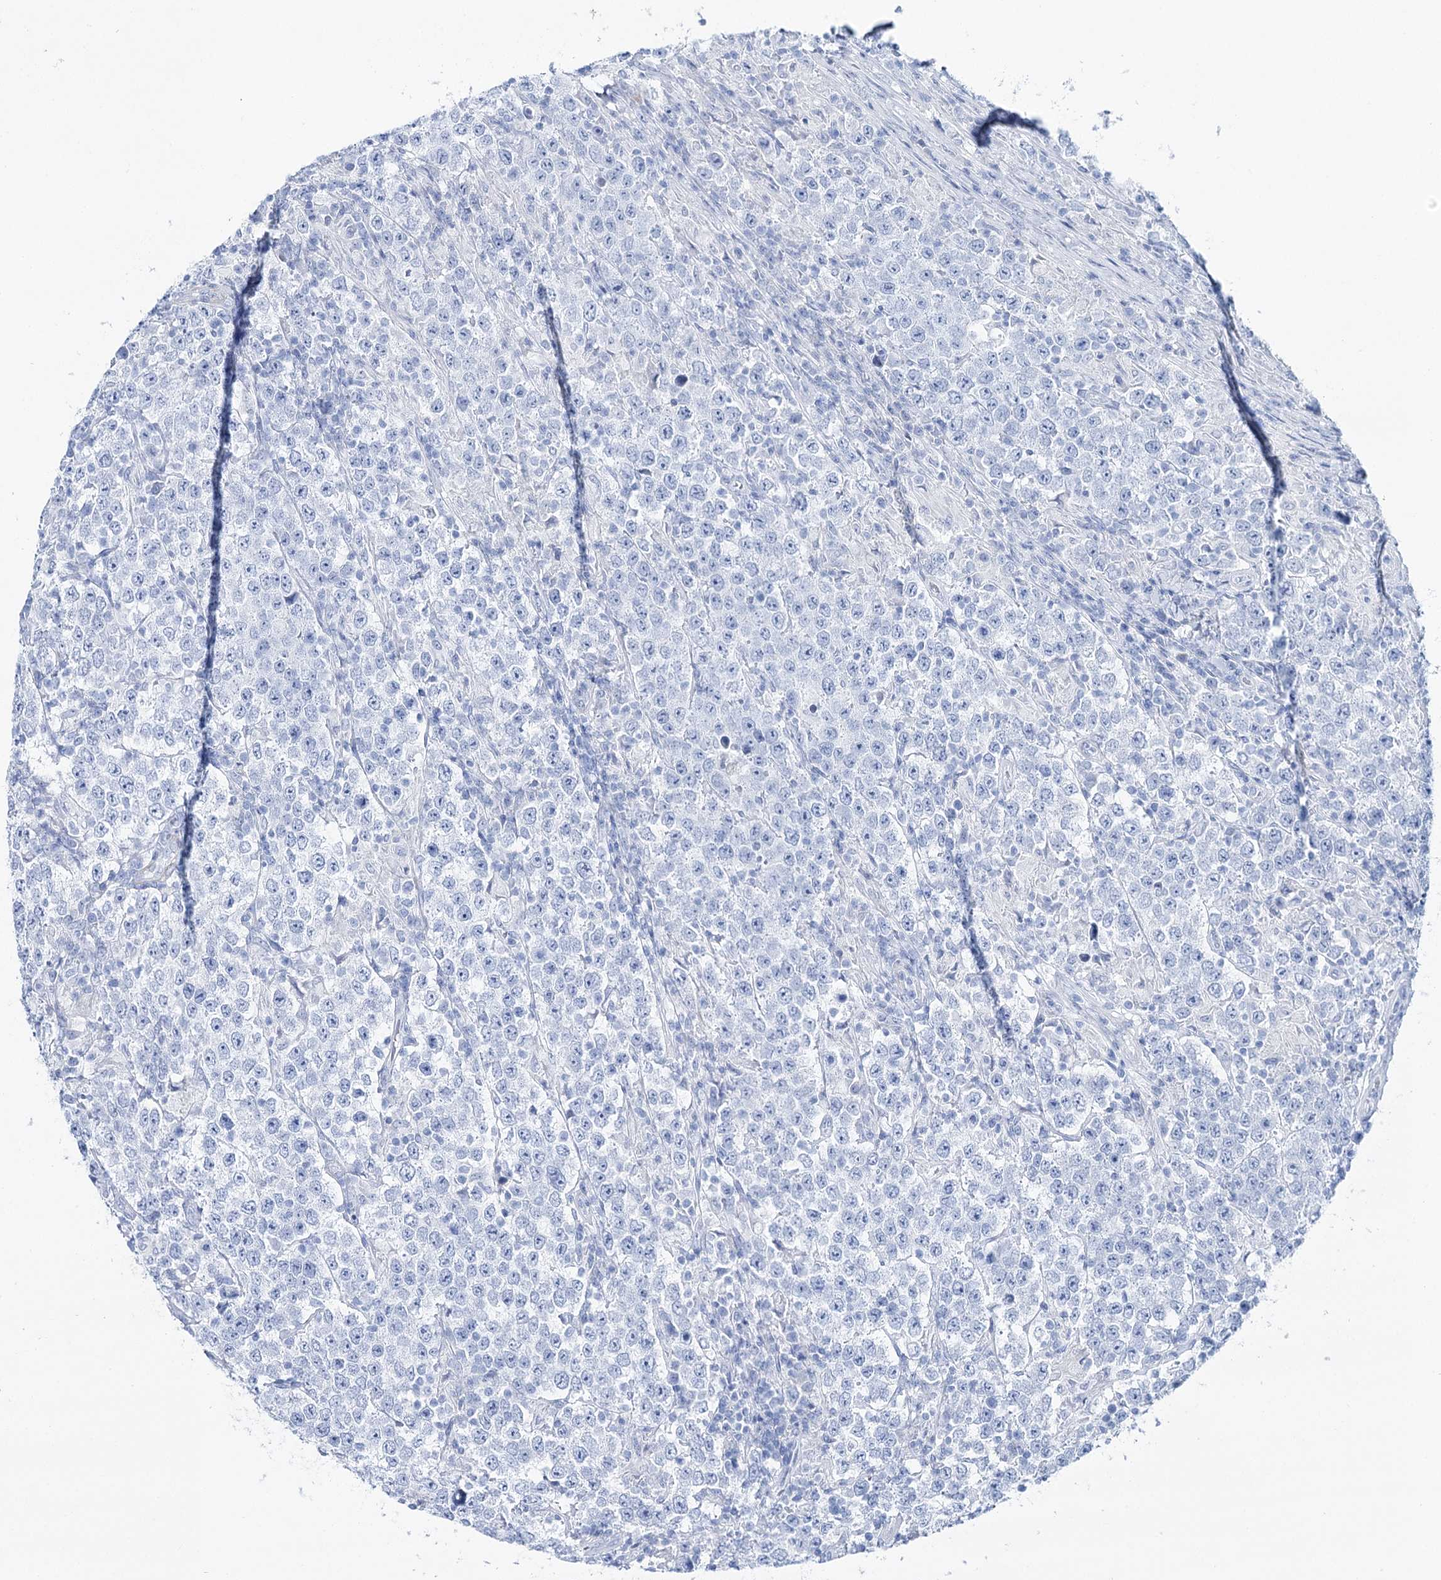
{"staining": {"intensity": "negative", "quantity": "none", "location": "none"}, "tissue": "testis cancer", "cell_type": "Tumor cells", "image_type": "cancer", "snomed": [{"axis": "morphology", "description": "Normal tissue, NOS"}, {"axis": "morphology", "description": "Urothelial carcinoma, High grade"}, {"axis": "morphology", "description": "Seminoma, NOS"}, {"axis": "morphology", "description": "Carcinoma, Embryonal, NOS"}, {"axis": "topography", "description": "Urinary bladder"}, {"axis": "topography", "description": "Testis"}], "caption": "The micrograph demonstrates no staining of tumor cells in testis cancer.", "gene": "CSN3", "patient": {"sex": "male", "age": 41}}